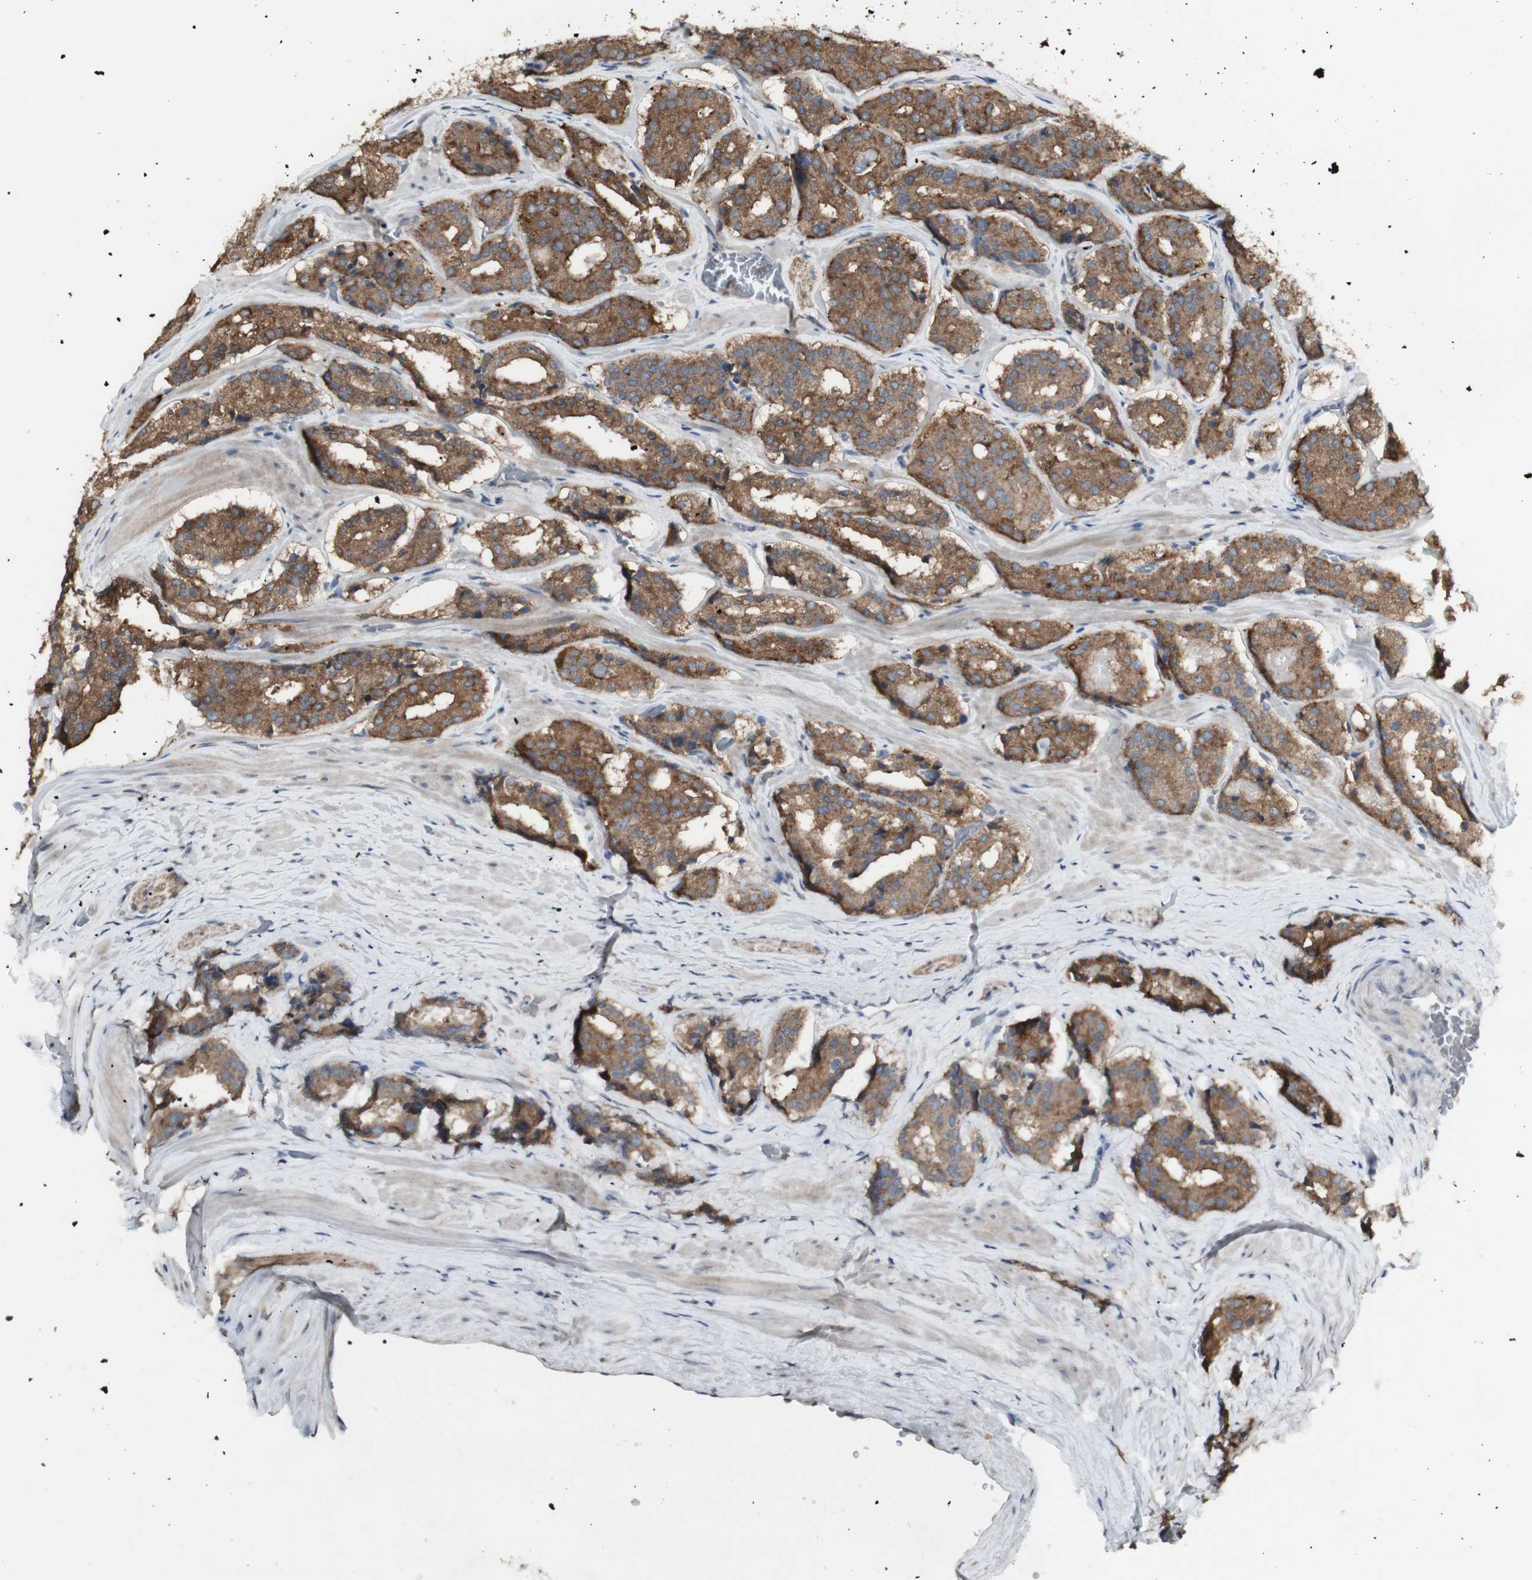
{"staining": {"intensity": "moderate", "quantity": ">75%", "location": "cytoplasmic/membranous"}, "tissue": "prostate cancer", "cell_type": "Tumor cells", "image_type": "cancer", "snomed": [{"axis": "morphology", "description": "Adenocarcinoma, High grade"}, {"axis": "topography", "description": "Prostate"}], "caption": "Prostate cancer (adenocarcinoma (high-grade)) stained with a protein marker reveals moderate staining in tumor cells.", "gene": "ATP6V1E1", "patient": {"sex": "male", "age": 60}}